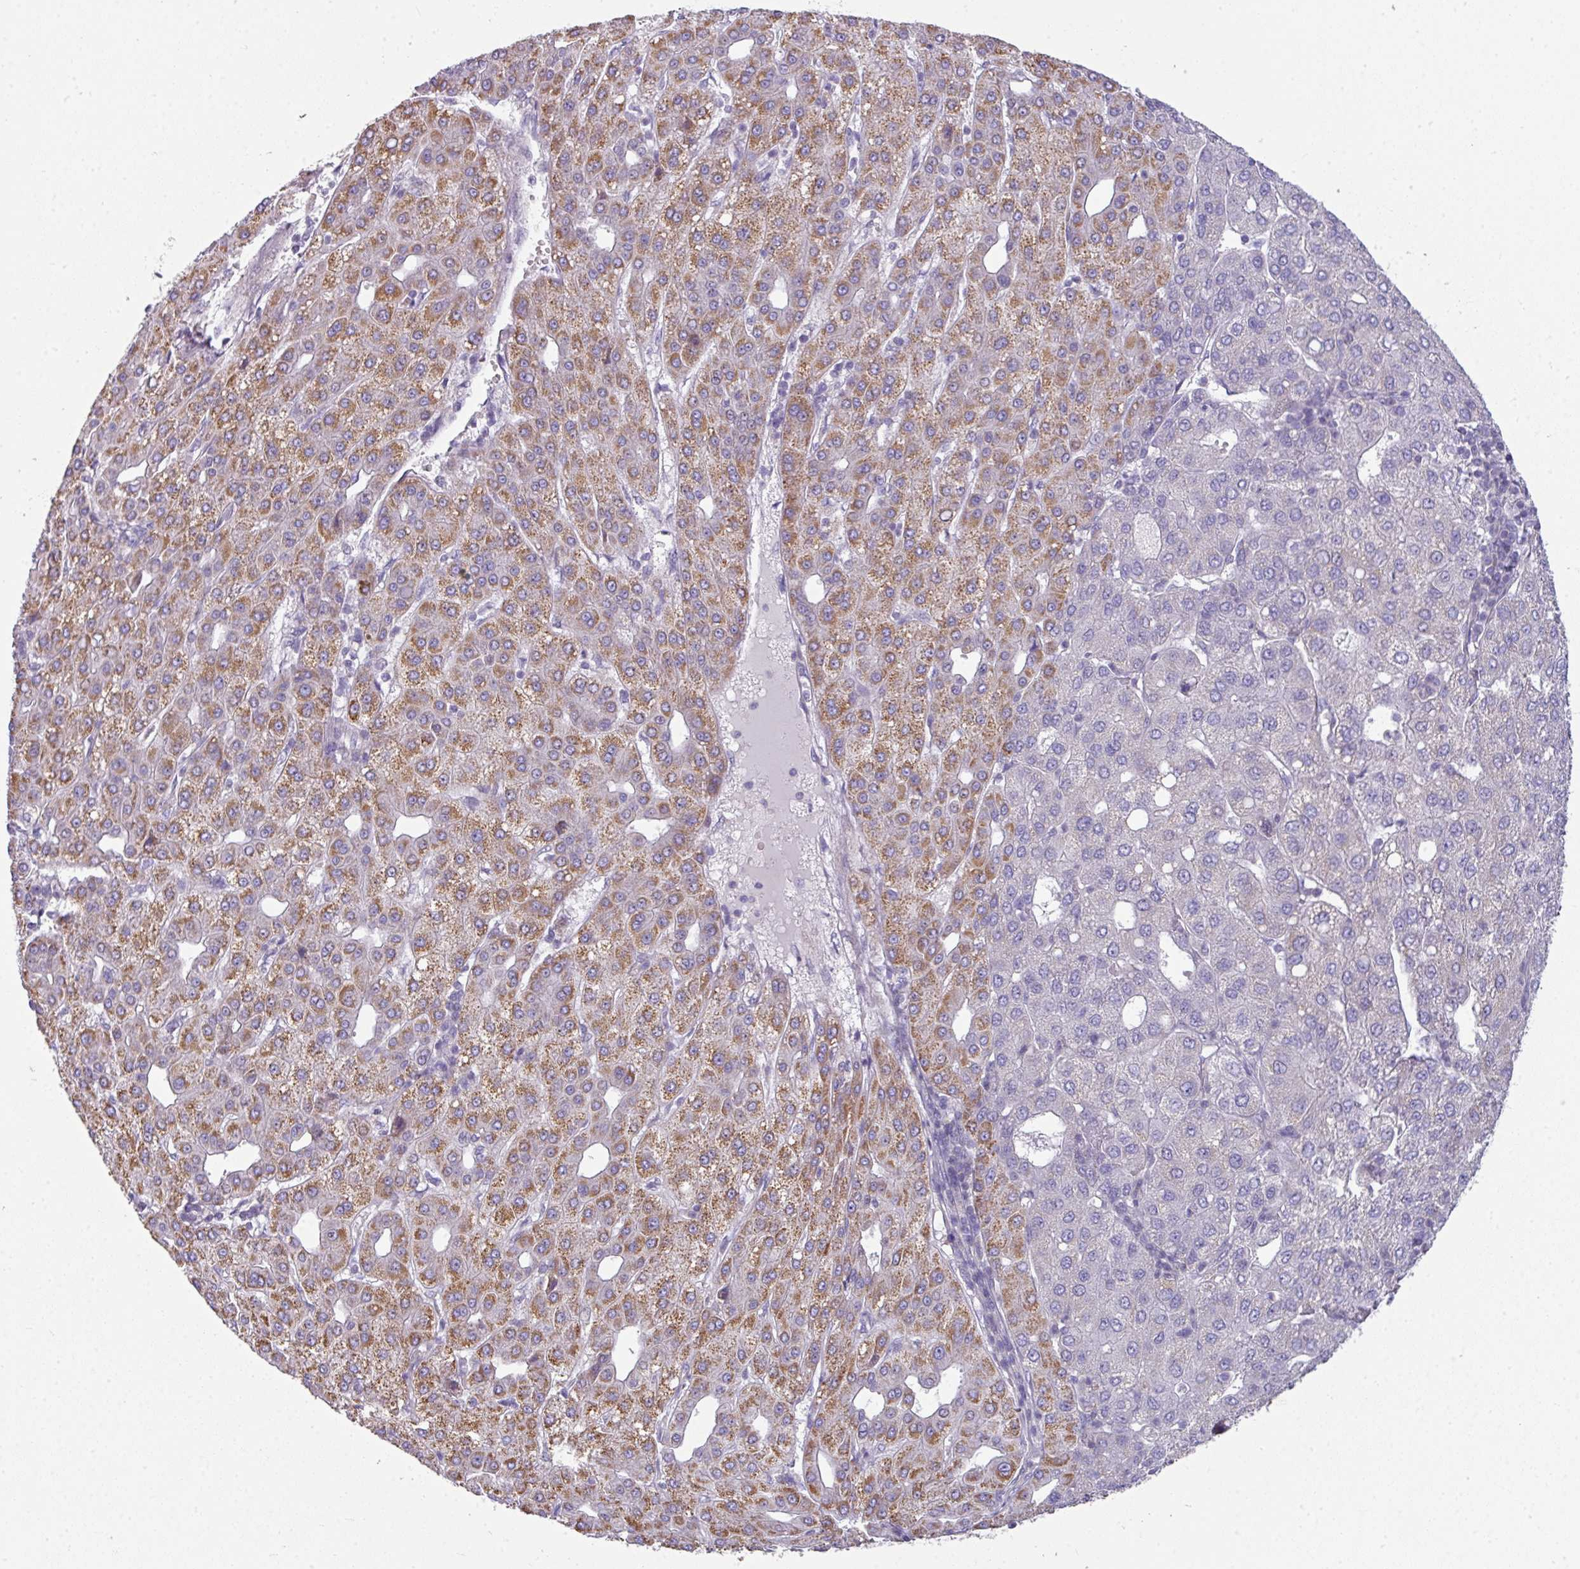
{"staining": {"intensity": "moderate", "quantity": "25%-75%", "location": "cytoplasmic/membranous"}, "tissue": "liver cancer", "cell_type": "Tumor cells", "image_type": "cancer", "snomed": [{"axis": "morphology", "description": "Carcinoma, Hepatocellular, NOS"}, {"axis": "topography", "description": "Liver"}], "caption": "Protein staining of liver cancer (hepatocellular carcinoma) tissue shows moderate cytoplasmic/membranous expression in about 25%-75% of tumor cells. The staining is performed using DAB brown chromogen to label protein expression. The nuclei are counter-stained blue using hematoxylin.", "gene": "STAT5A", "patient": {"sex": "male", "age": 65}}